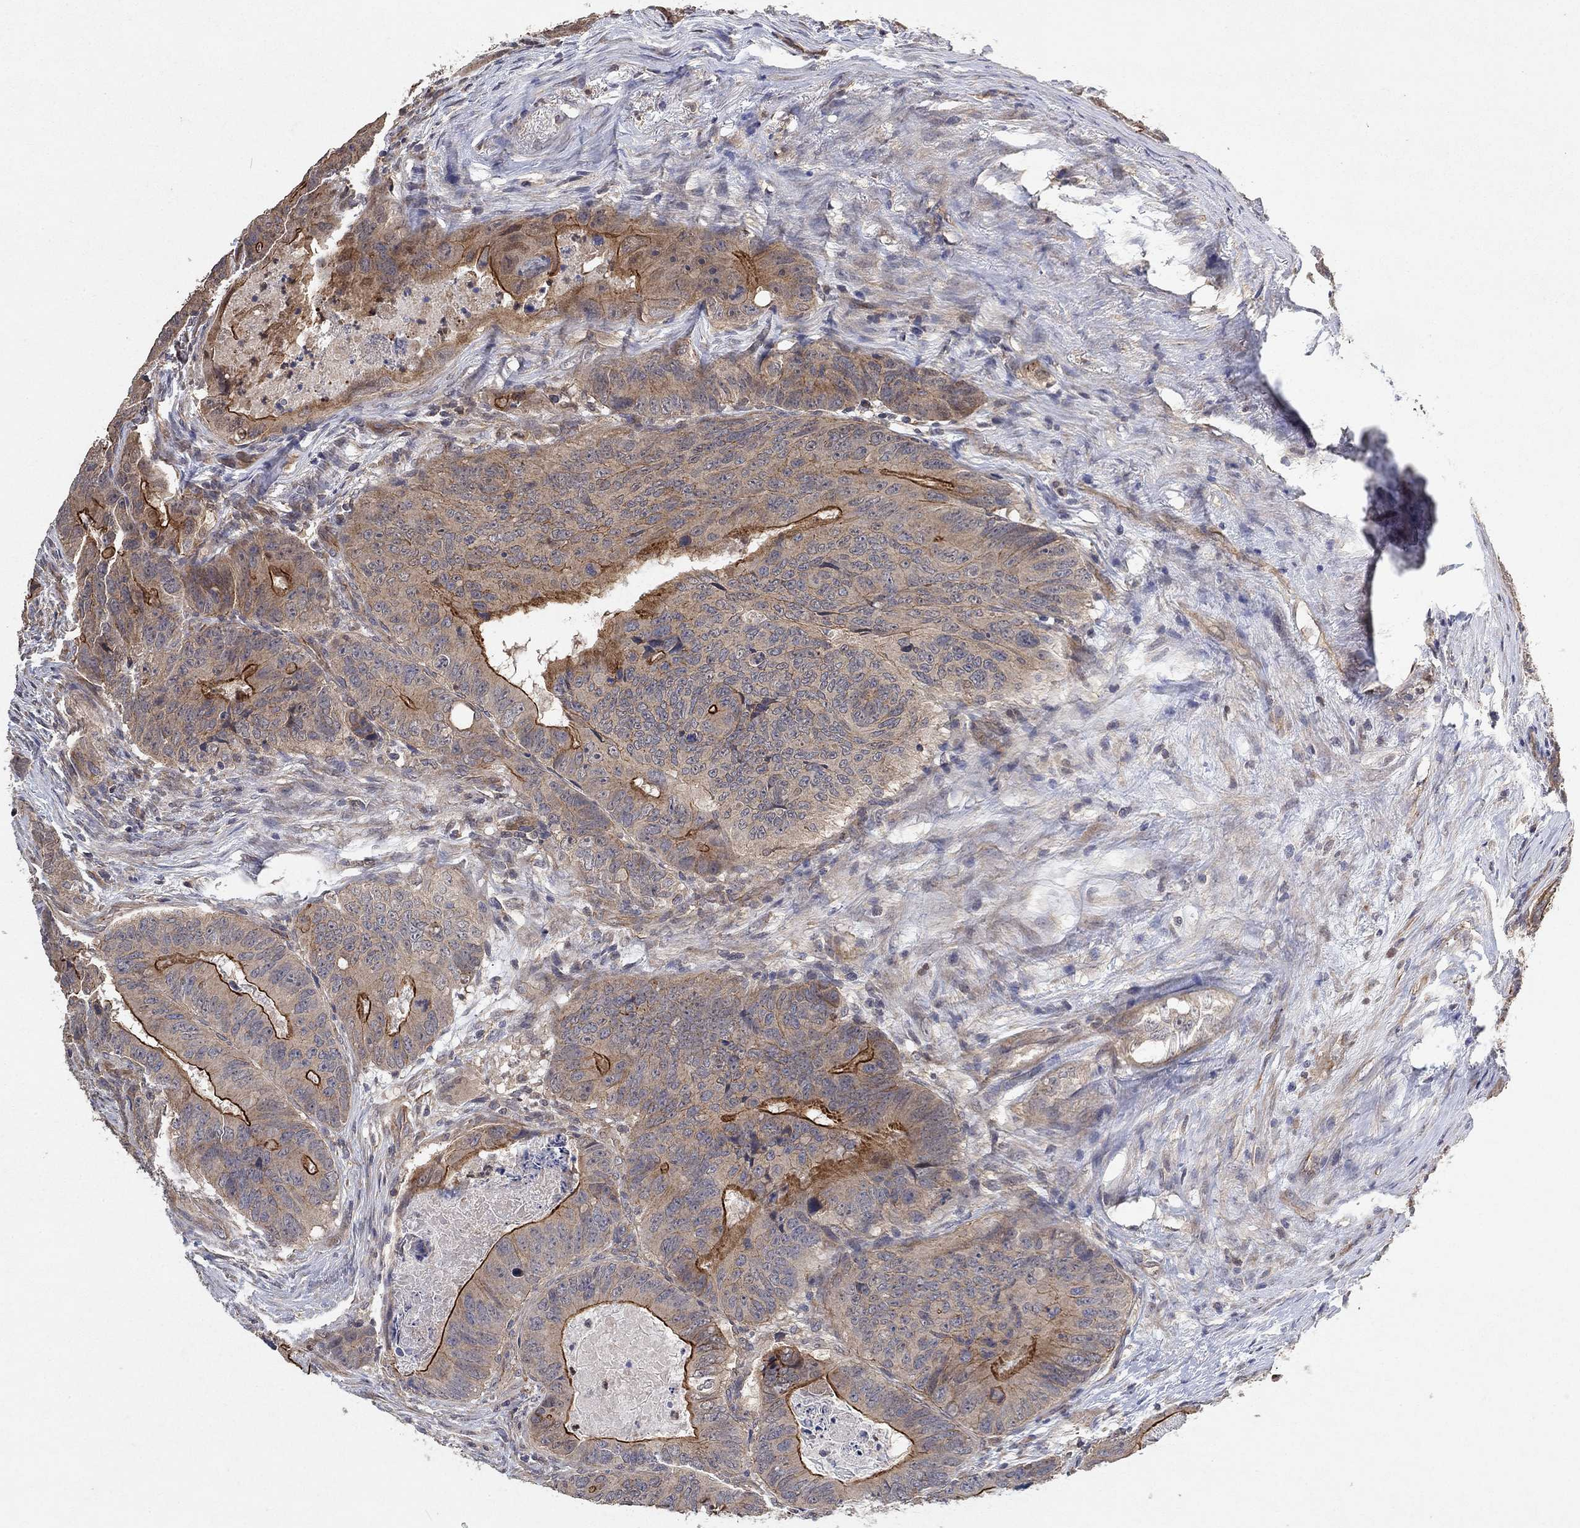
{"staining": {"intensity": "strong", "quantity": "<25%", "location": "cytoplasmic/membranous"}, "tissue": "colorectal cancer", "cell_type": "Tumor cells", "image_type": "cancer", "snomed": [{"axis": "morphology", "description": "Adenocarcinoma, NOS"}, {"axis": "topography", "description": "Colon"}], "caption": "An immunohistochemistry histopathology image of neoplastic tissue is shown. Protein staining in brown highlights strong cytoplasmic/membranous positivity in adenocarcinoma (colorectal) within tumor cells.", "gene": "MCUR1", "patient": {"sex": "male", "age": 79}}